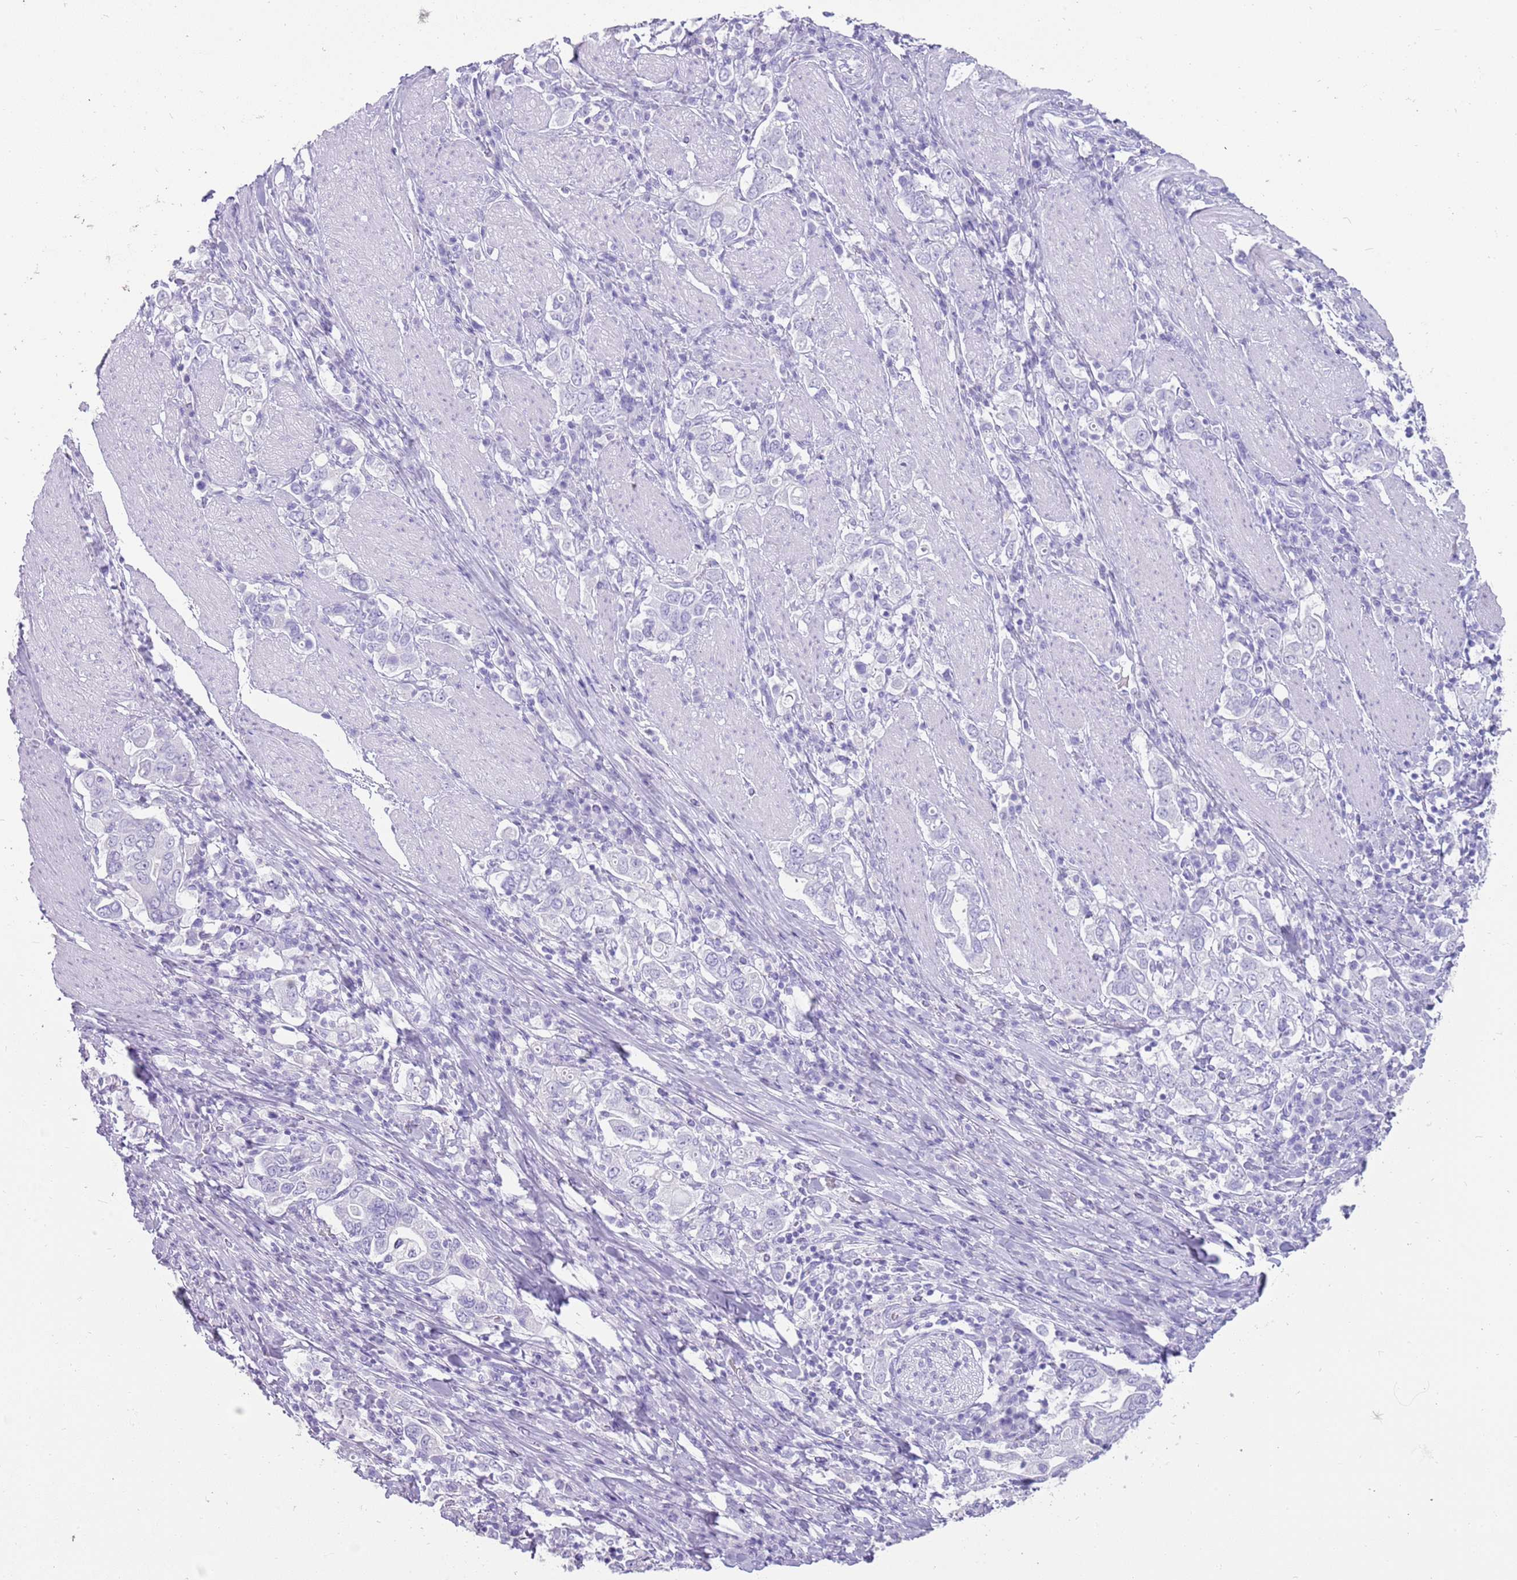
{"staining": {"intensity": "negative", "quantity": "none", "location": "none"}, "tissue": "stomach cancer", "cell_type": "Tumor cells", "image_type": "cancer", "snomed": [{"axis": "morphology", "description": "Adenocarcinoma, NOS"}, {"axis": "topography", "description": "Stomach, upper"}], "caption": "The image exhibits no significant positivity in tumor cells of stomach adenocarcinoma.", "gene": "NBPF3", "patient": {"sex": "male", "age": 62}}